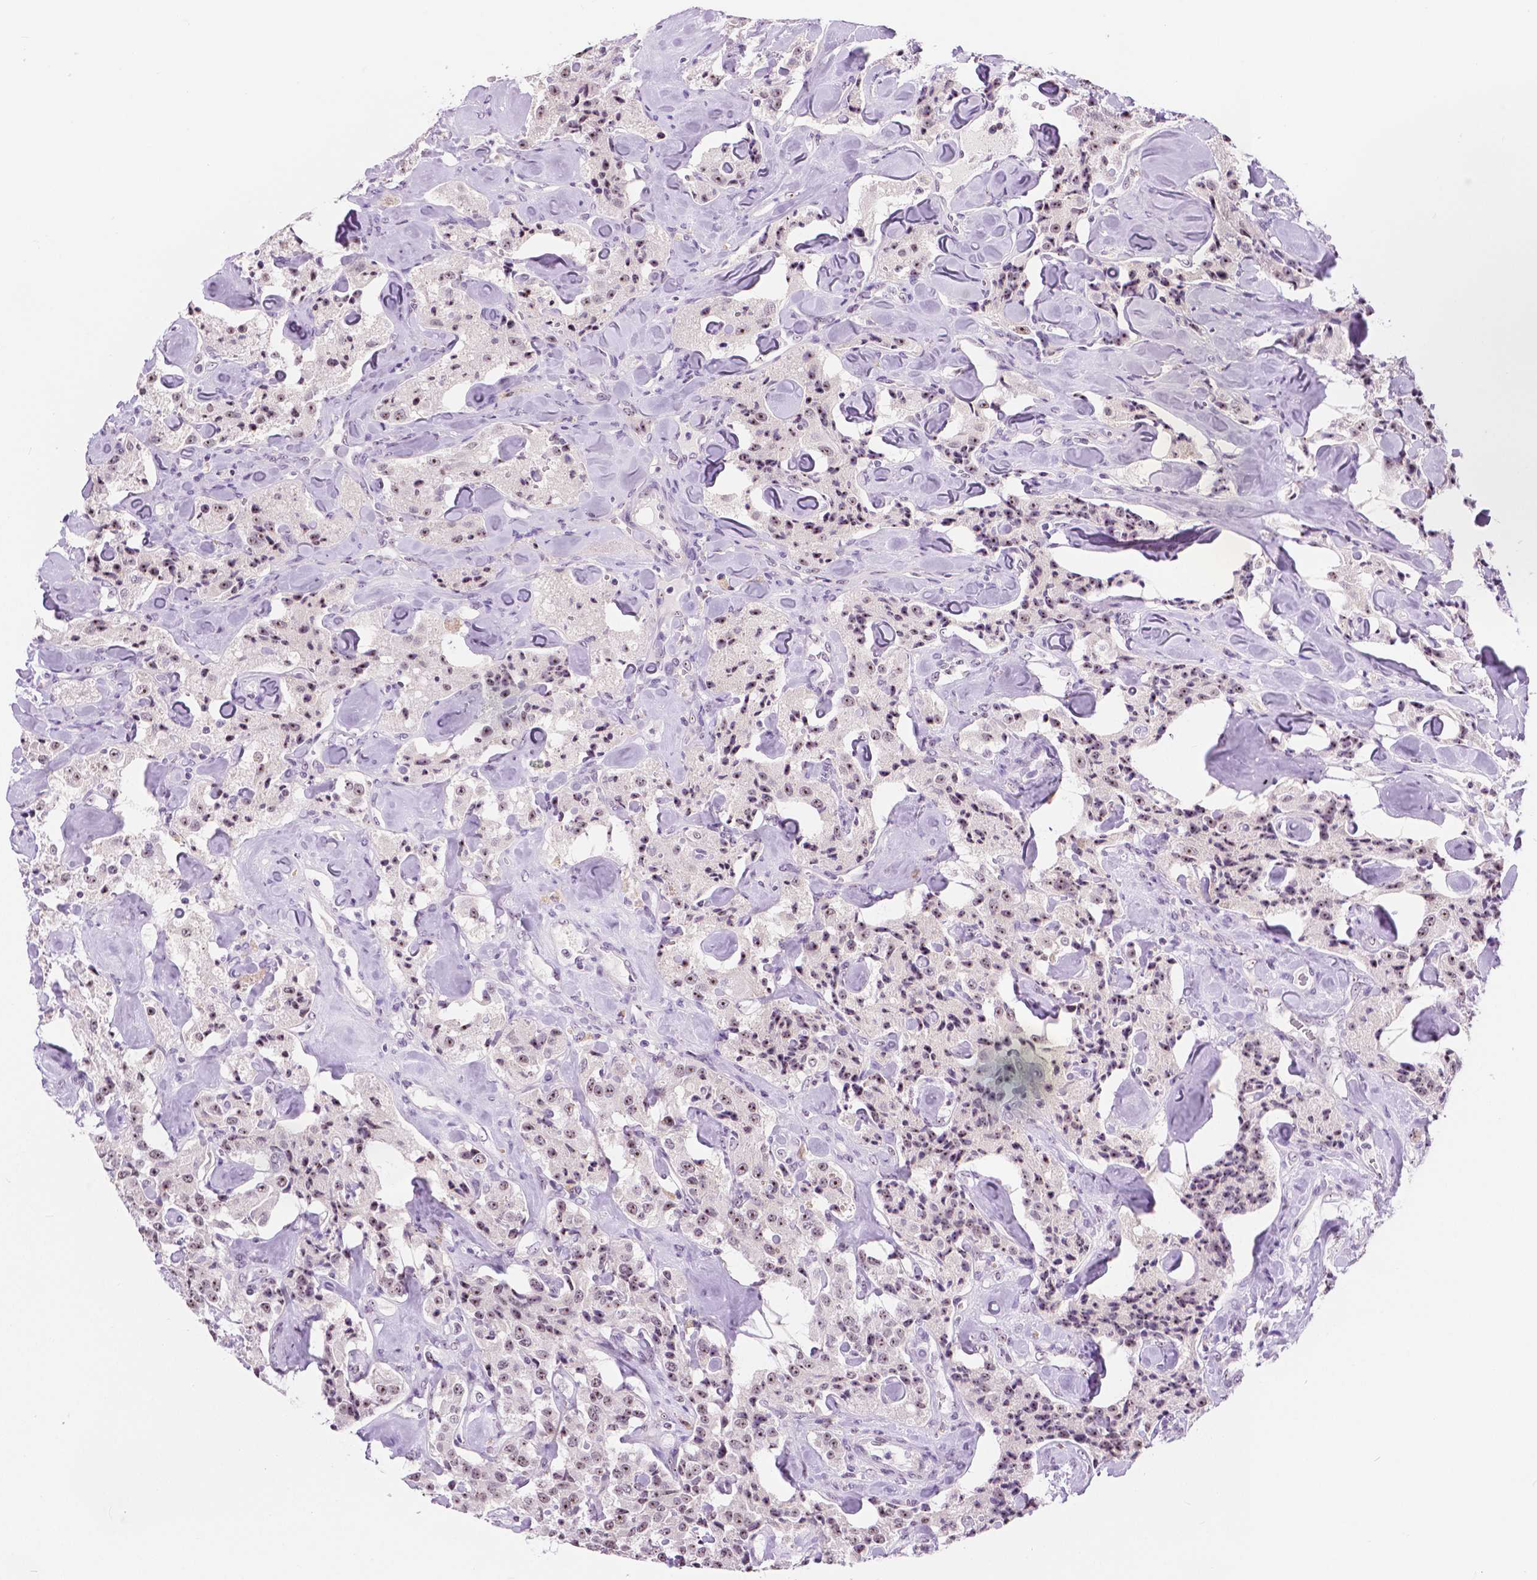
{"staining": {"intensity": "weak", "quantity": "25%-75%", "location": "nuclear"}, "tissue": "carcinoid", "cell_type": "Tumor cells", "image_type": "cancer", "snomed": [{"axis": "morphology", "description": "Carcinoid, malignant, NOS"}, {"axis": "topography", "description": "Pancreas"}], "caption": "Brown immunohistochemical staining in malignant carcinoid exhibits weak nuclear positivity in about 25%-75% of tumor cells. The staining was performed using DAB (3,3'-diaminobenzidine) to visualize the protein expression in brown, while the nuclei were stained in blue with hematoxylin (Magnification: 20x).", "gene": "NHP2", "patient": {"sex": "male", "age": 41}}